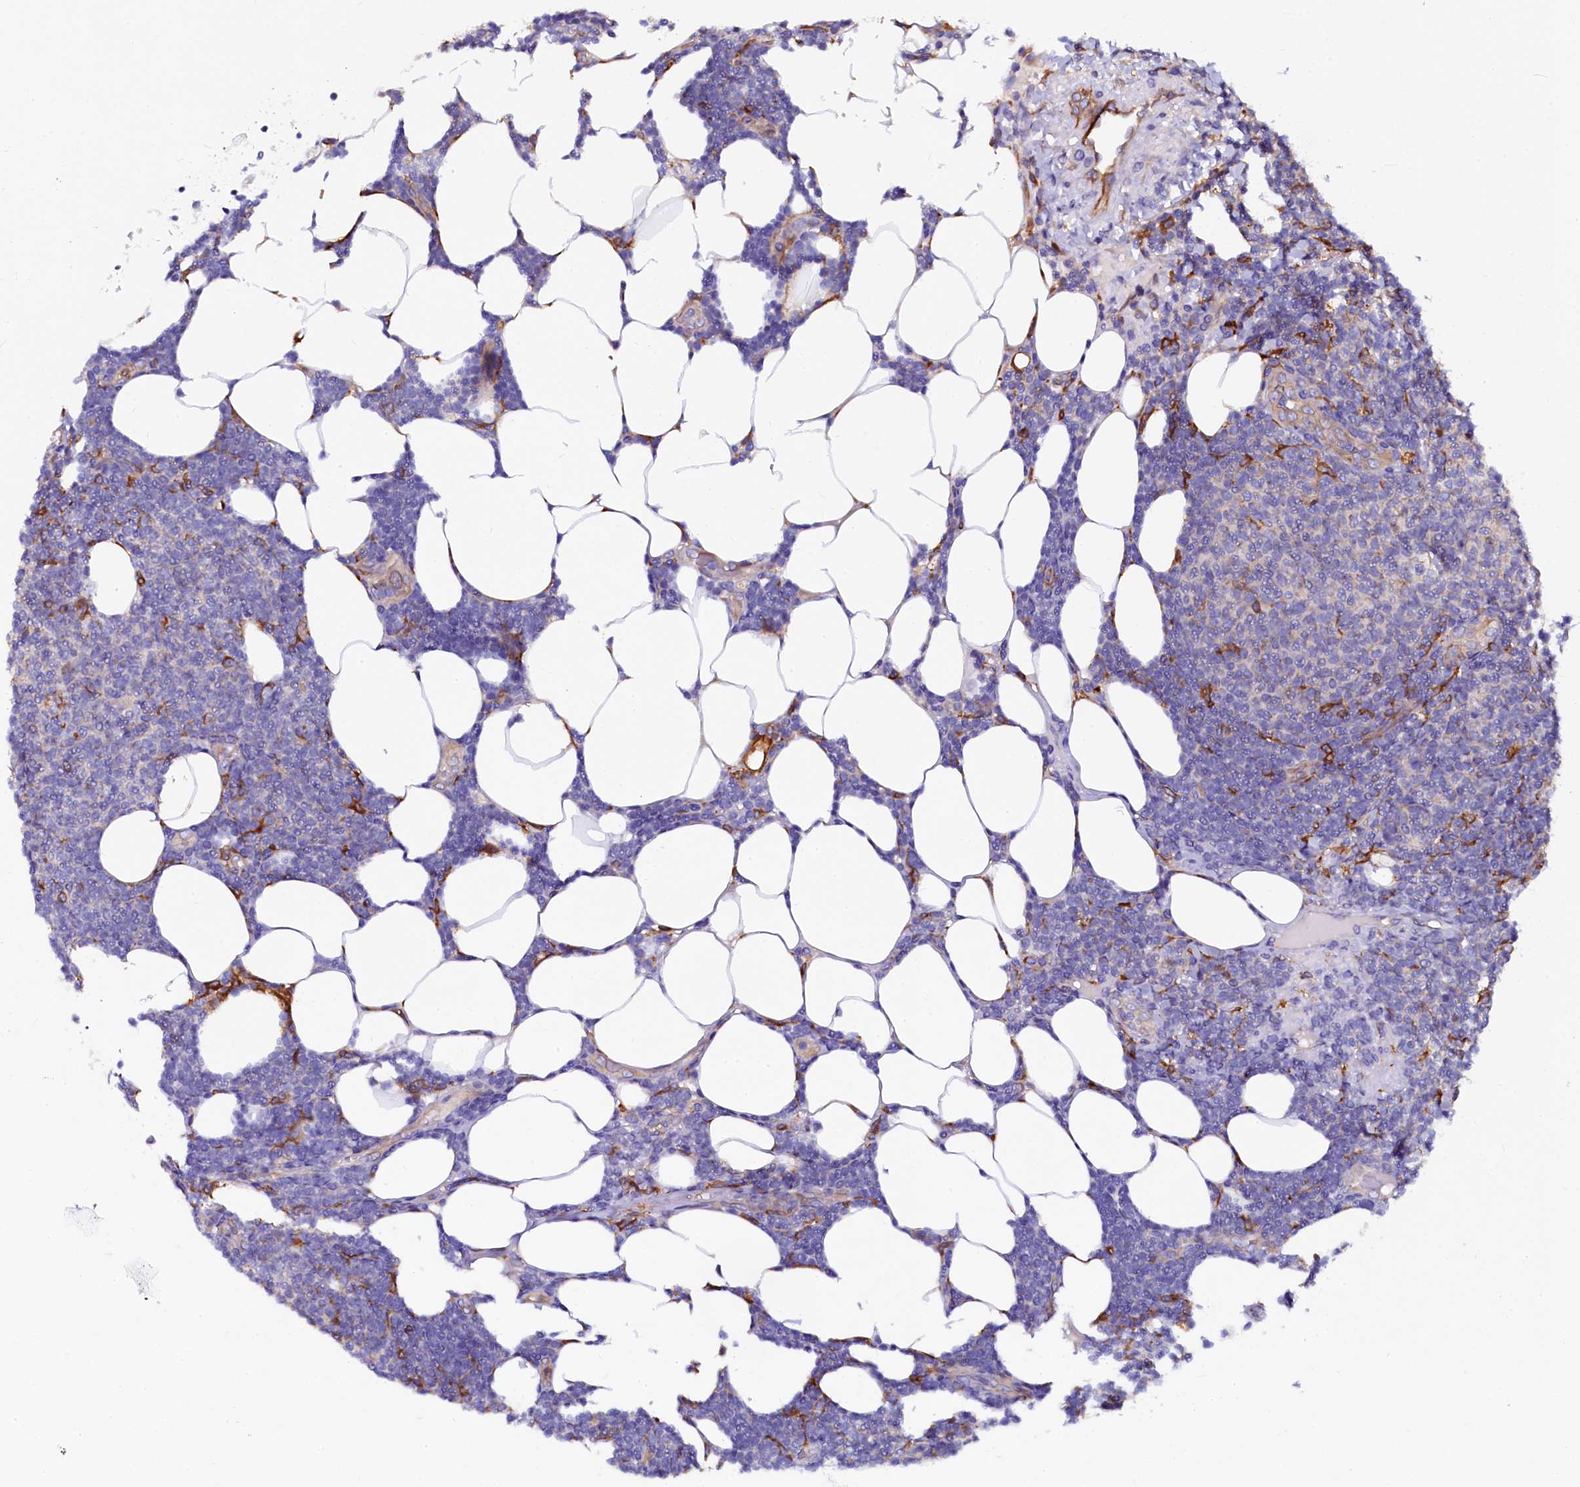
{"staining": {"intensity": "negative", "quantity": "none", "location": "none"}, "tissue": "lymphoma", "cell_type": "Tumor cells", "image_type": "cancer", "snomed": [{"axis": "morphology", "description": "Malignant lymphoma, non-Hodgkin's type, Low grade"}, {"axis": "topography", "description": "Lymph node"}], "caption": "Immunohistochemistry image of neoplastic tissue: human malignant lymphoma, non-Hodgkin's type (low-grade) stained with DAB shows no significant protein expression in tumor cells.", "gene": "OTOL1", "patient": {"sex": "male", "age": 66}}